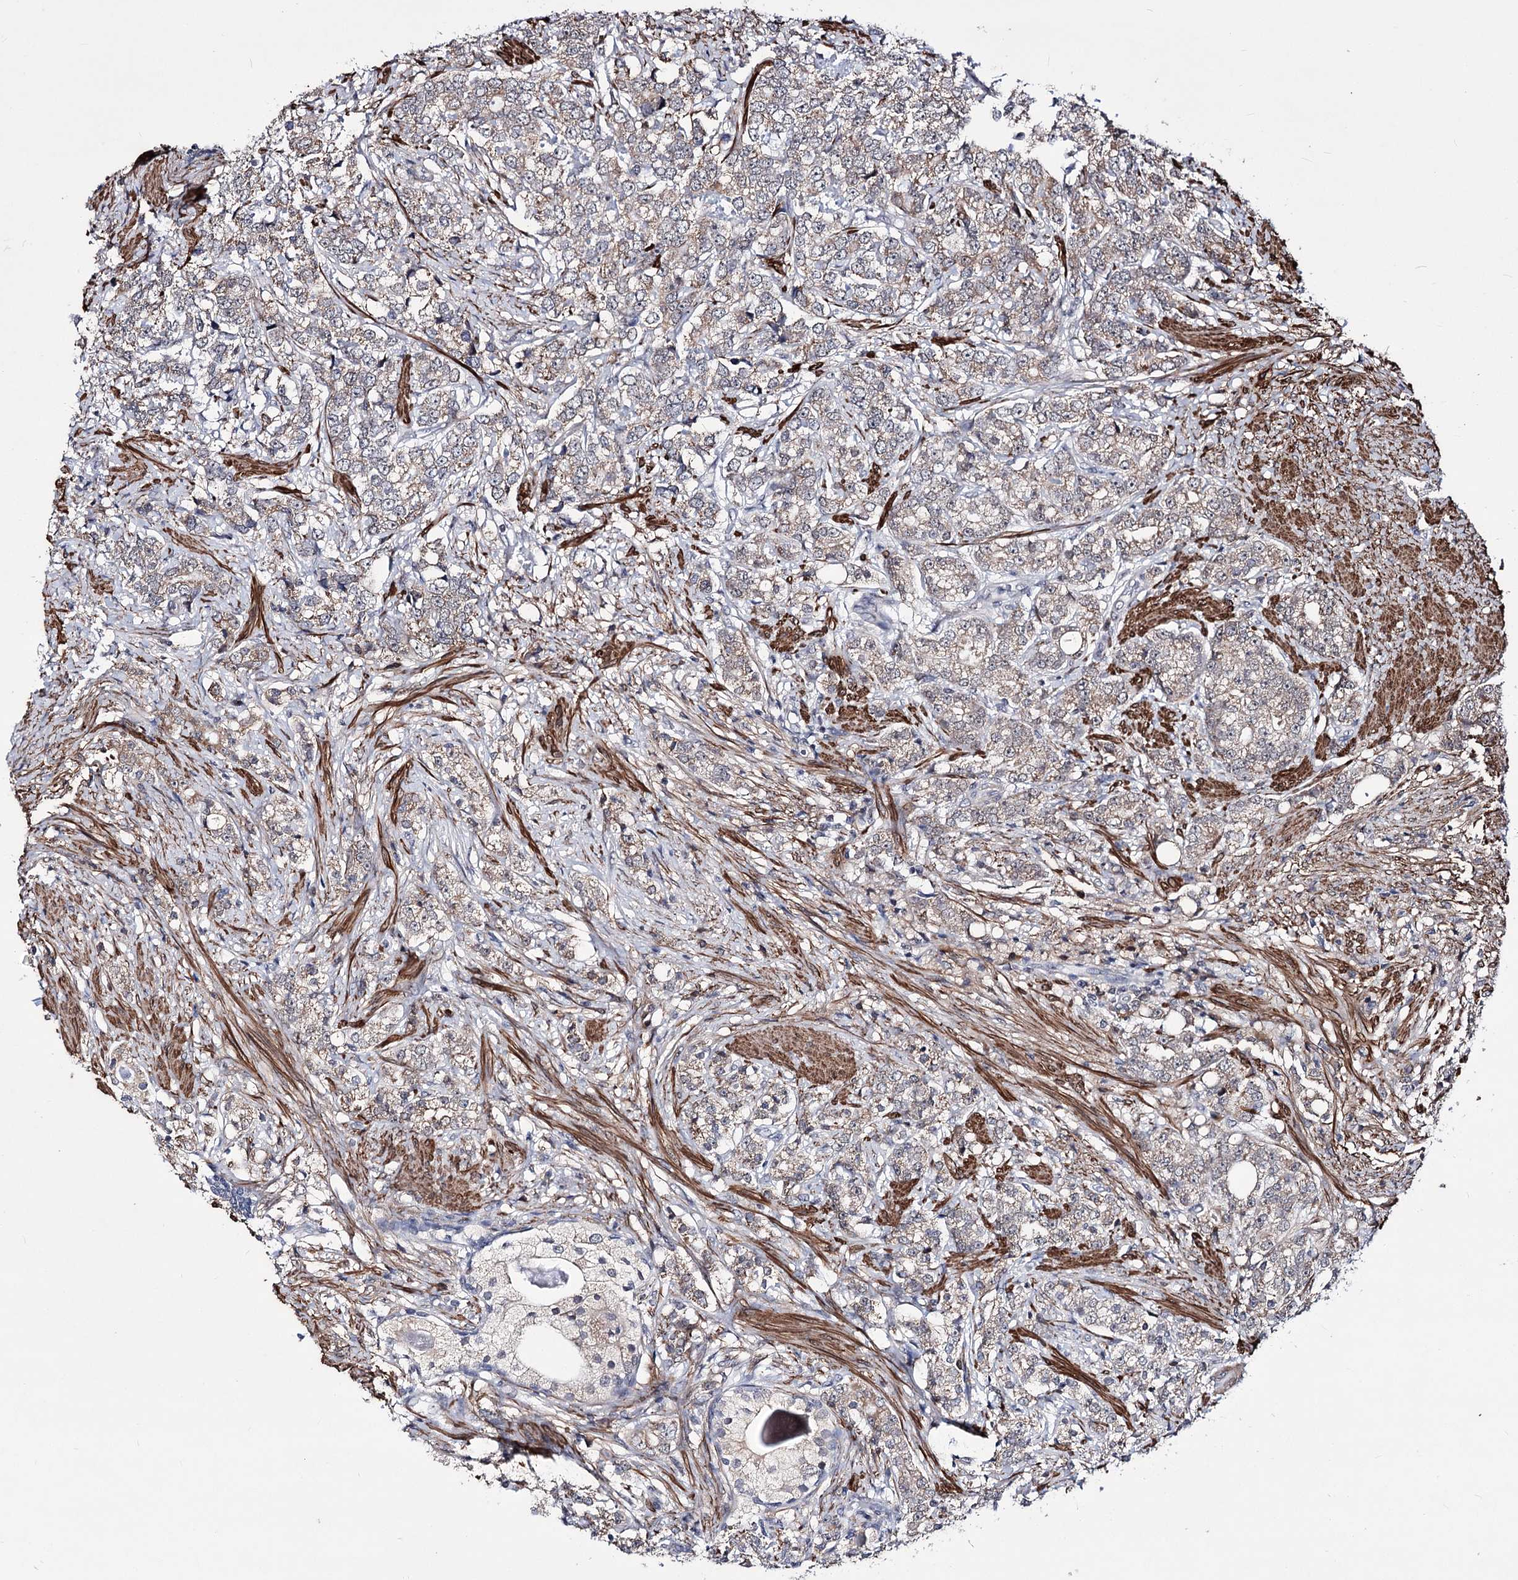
{"staining": {"intensity": "weak", "quantity": ">75%", "location": "cytoplasmic/membranous"}, "tissue": "prostate cancer", "cell_type": "Tumor cells", "image_type": "cancer", "snomed": [{"axis": "morphology", "description": "Adenocarcinoma, High grade"}, {"axis": "topography", "description": "Prostate"}], "caption": "Protein staining of prostate cancer tissue displays weak cytoplasmic/membranous staining in approximately >75% of tumor cells.", "gene": "PPRC1", "patient": {"sex": "male", "age": 69}}